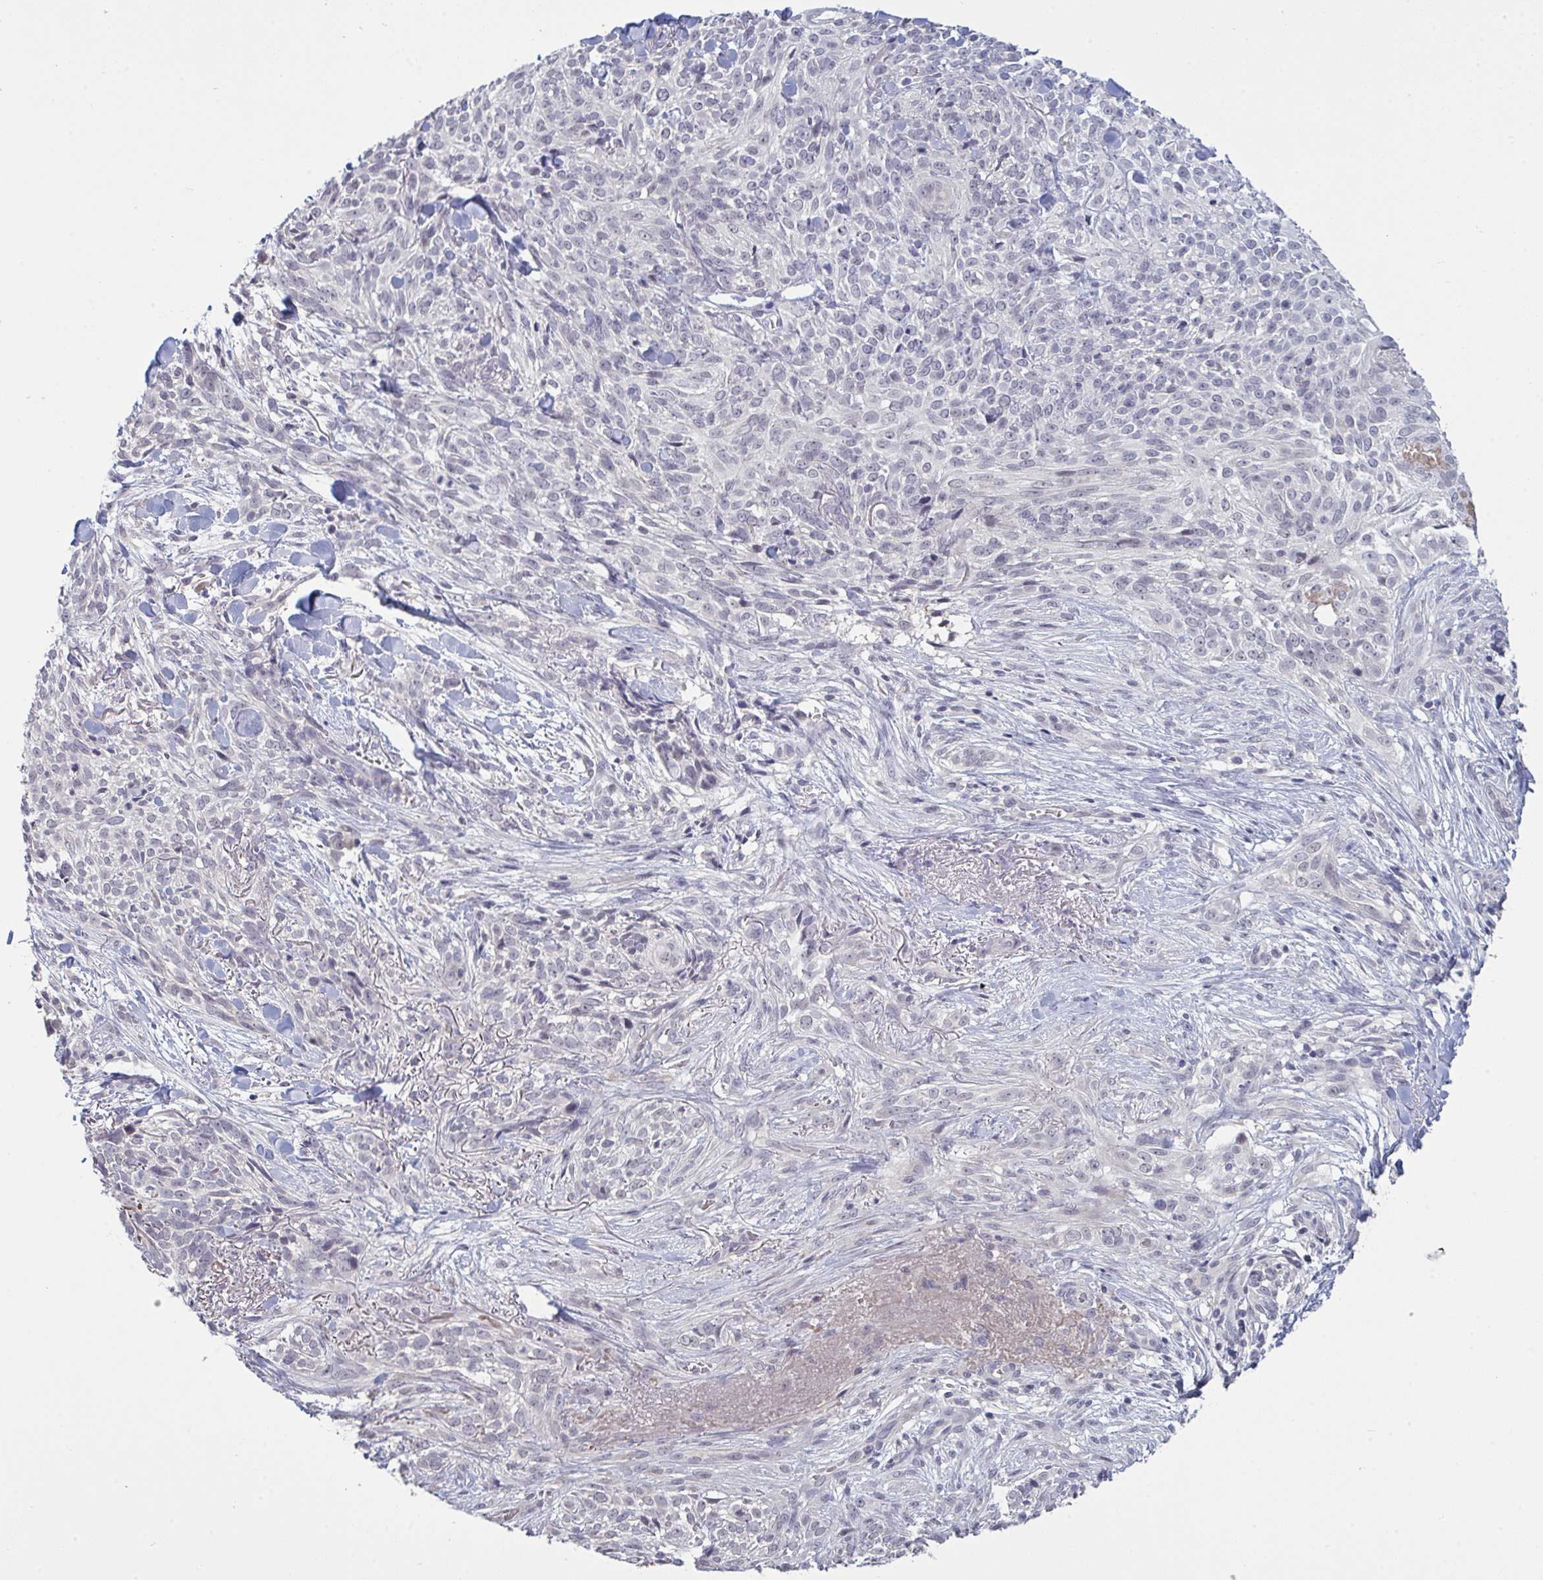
{"staining": {"intensity": "negative", "quantity": "none", "location": "none"}, "tissue": "skin cancer", "cell_type": "Tumor cells", "image_type": "cancer", "snomed": [{"axis": "morphology", "description": "Basal cell carcinoma"}, {"axis": "topography", "description": "Skin"}, {"axis": "topography", "description": "Skin of face"}], "caption": "Immunohistochemistry photomicrograph of neoplastic tissue: skin cancer stained with DAB demonstrates no significant protein staining in tumor cells. (DAB IHC, high magnification).", "gene": "ZNF784", "patient": {"sex": "female", "age": 90}}